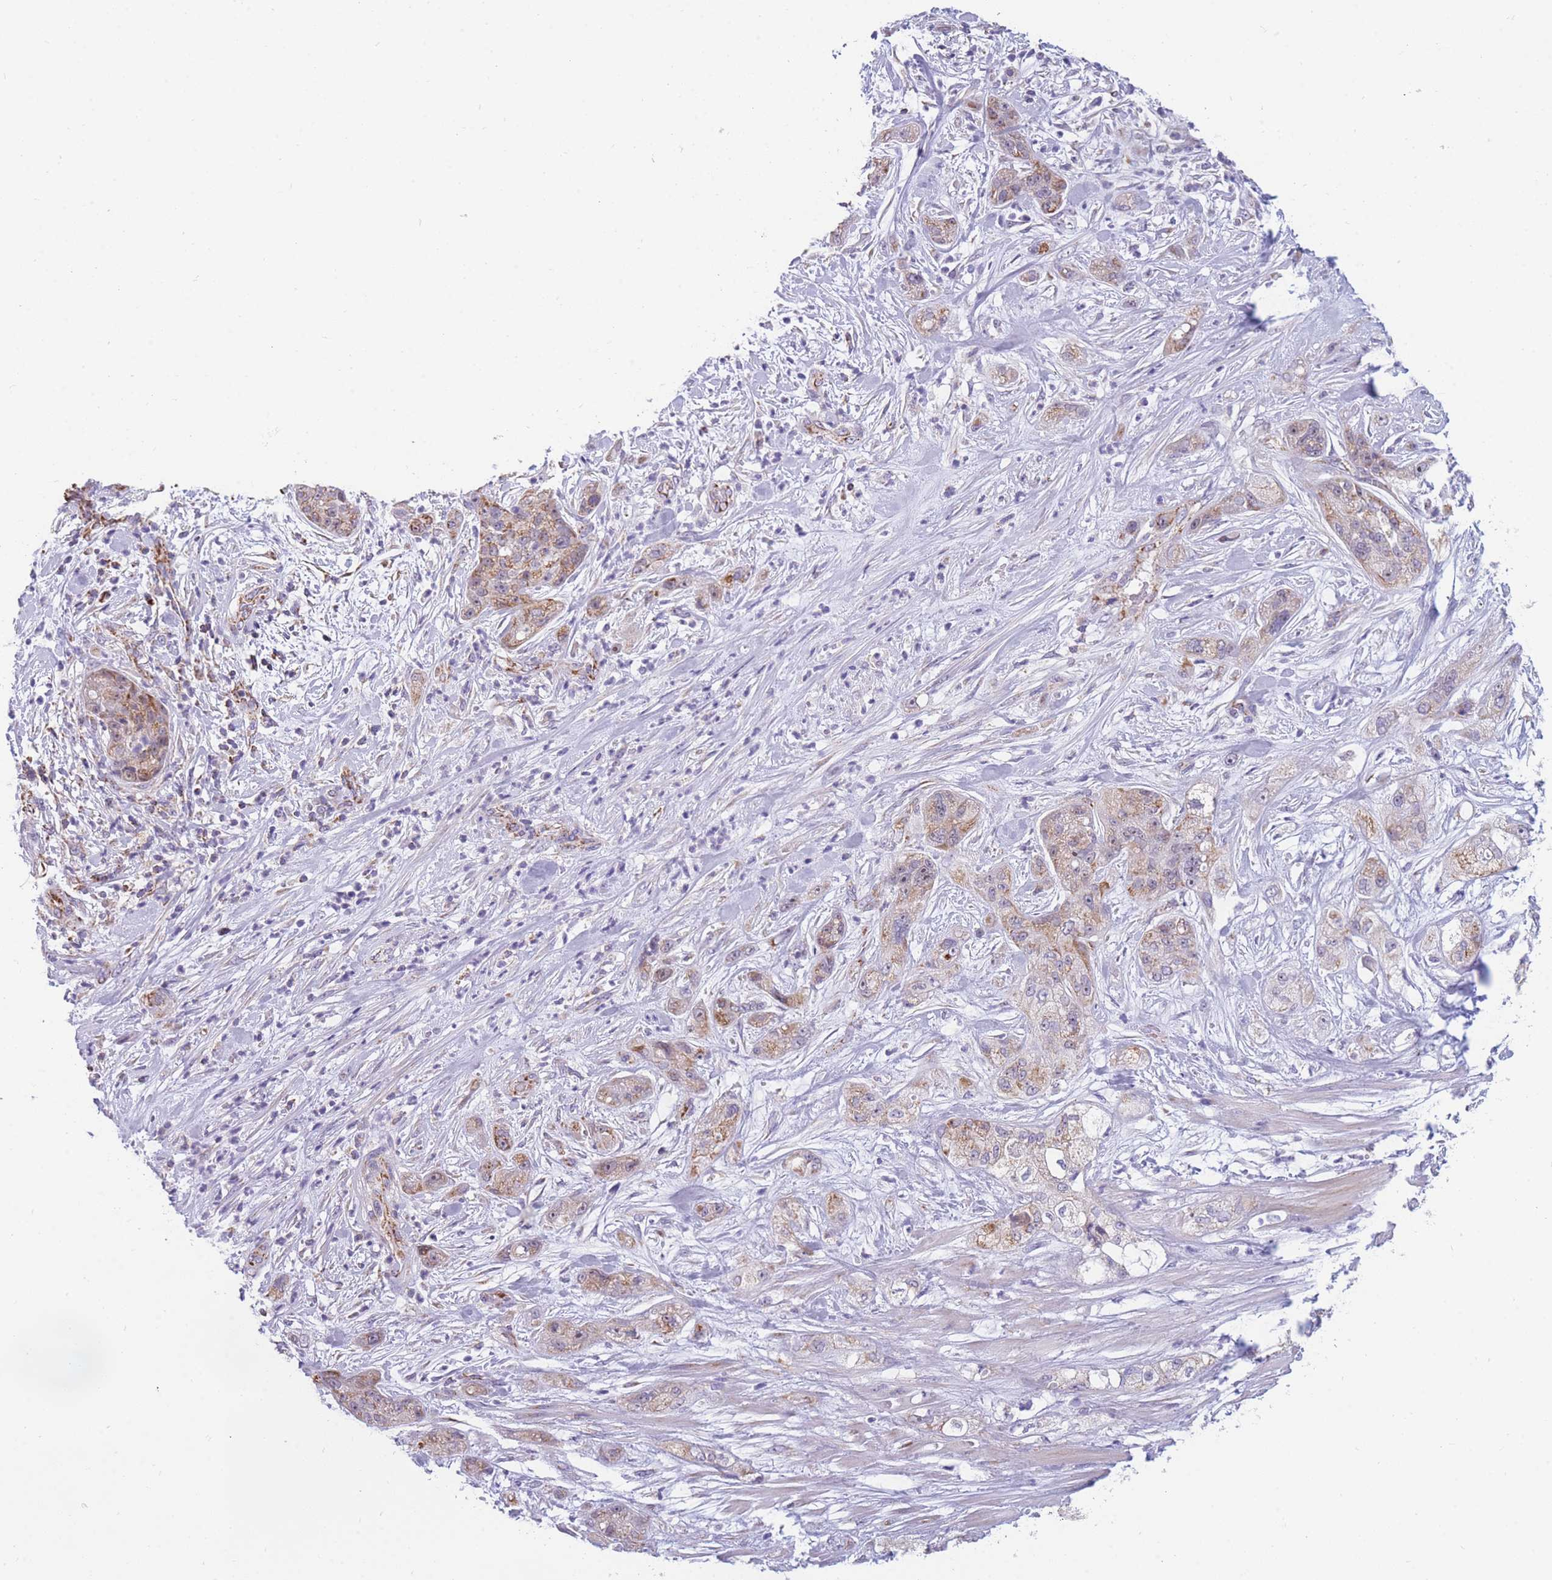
{"staining": {"intensity": "moderate", "quantity": ">75%", "location": "cytoplasmic/membranous"}, "tissue": "pancreatic cancer", "cell_type": "Tumor cells", "image_type": "cancer", "snomed": [{"axis": "morphology", "description": "Adenocarcinoma, NOS"}, {"axis": "topography", "description": "Pancreas"}], "caption": "Adenocarcinoma (pancreatic) tissue exhibits moderate cytoplasmic/membranous staining in about >75% of tumor cells, visualized by immunohistochemistry.", "gene": "DDX49", "patient": {"sex": "female", "age": 78}}